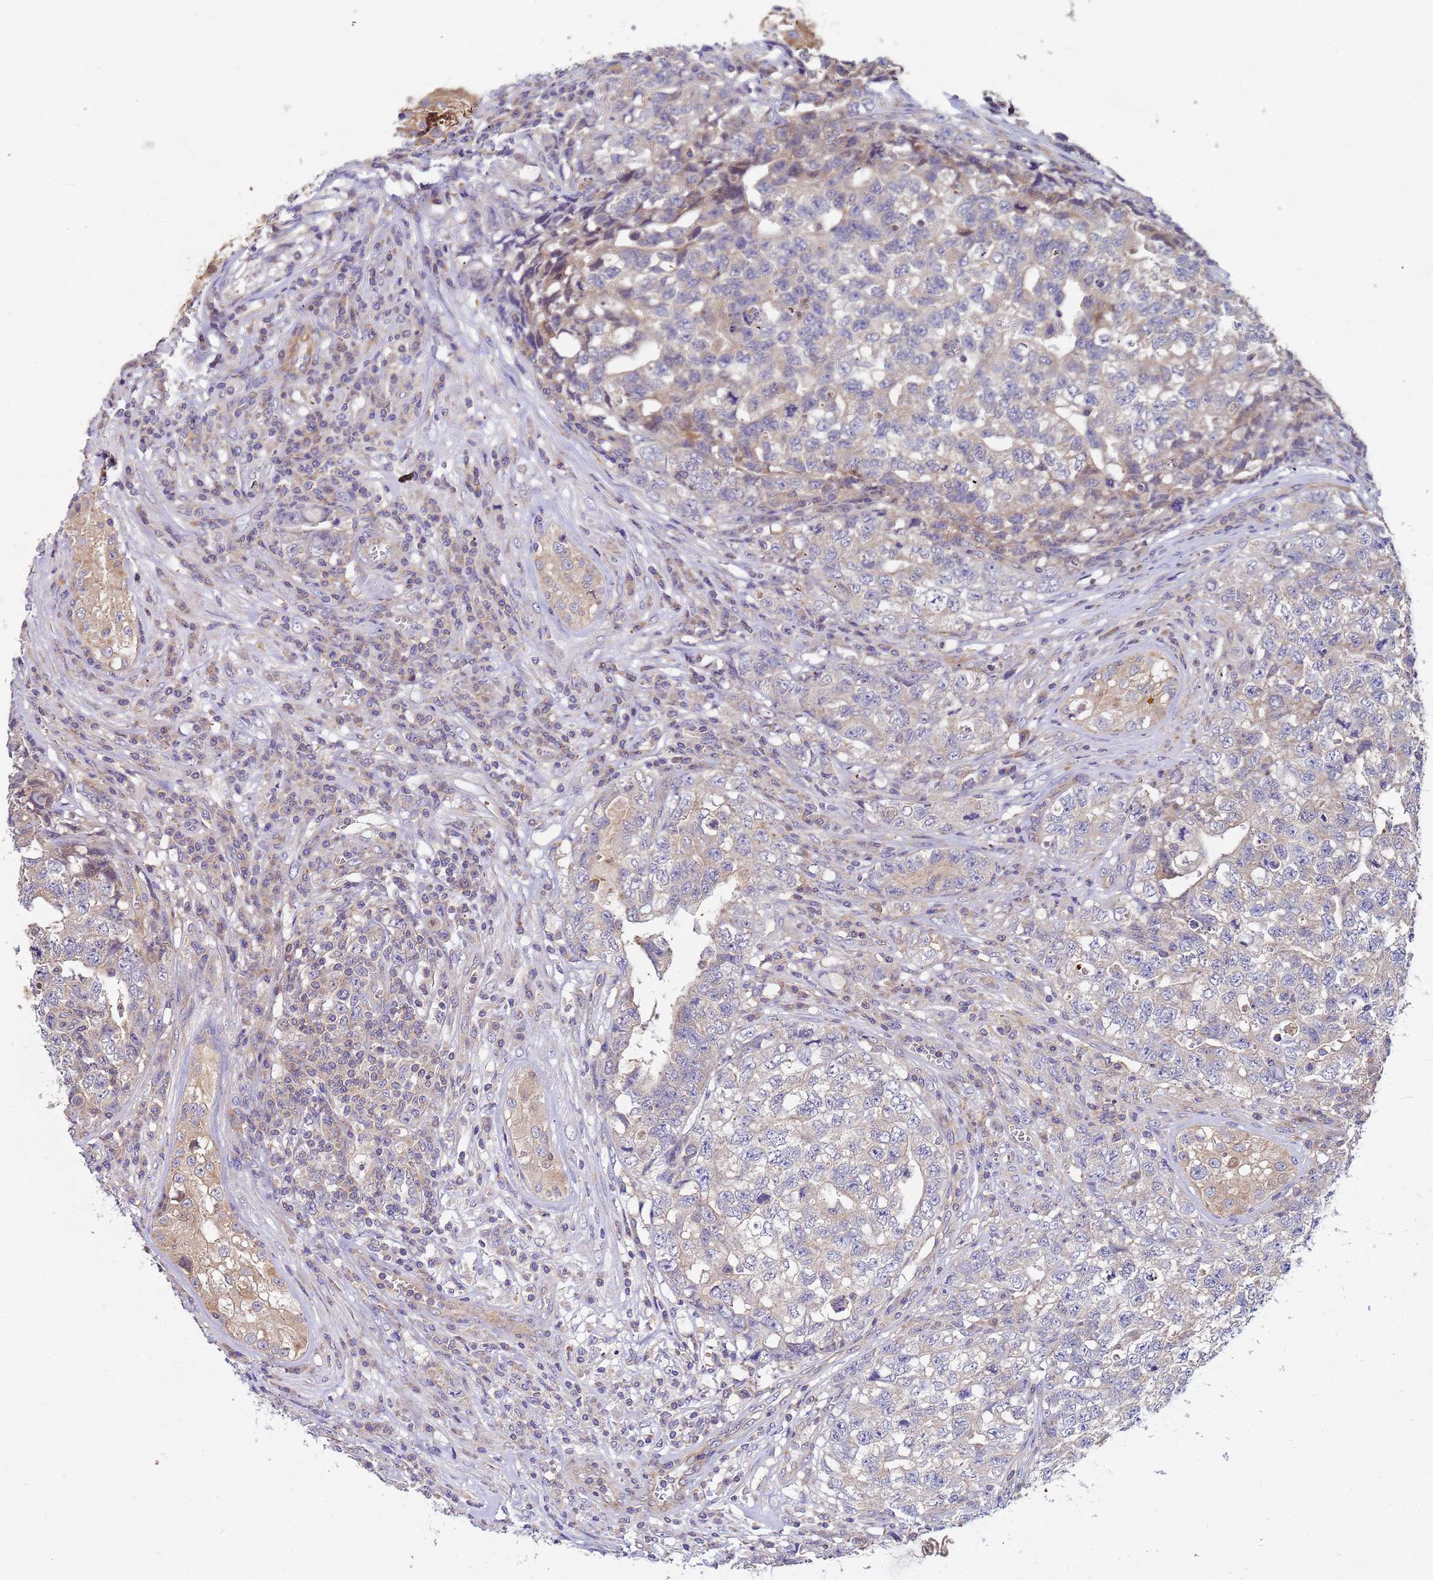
{"staining": {"intensity": "weak", "quantity": "<25%", "location": "cytoplasmic/membranous"}, "tissue": "testis cancer", "cell_type": "Tumor cells", "image_type": "cancer", "snomed": [{"axis": "morphology", "description": "Carcinoma, Embryonal, NOS"}, {"axis": "topography", "description": "Testis"}], "caption": "IHC of human embryonal carcinoma (testis) shows no positivity in tumor cells.", "gene": "CDC34", "patient": {"sex": "male", "age": 31}}